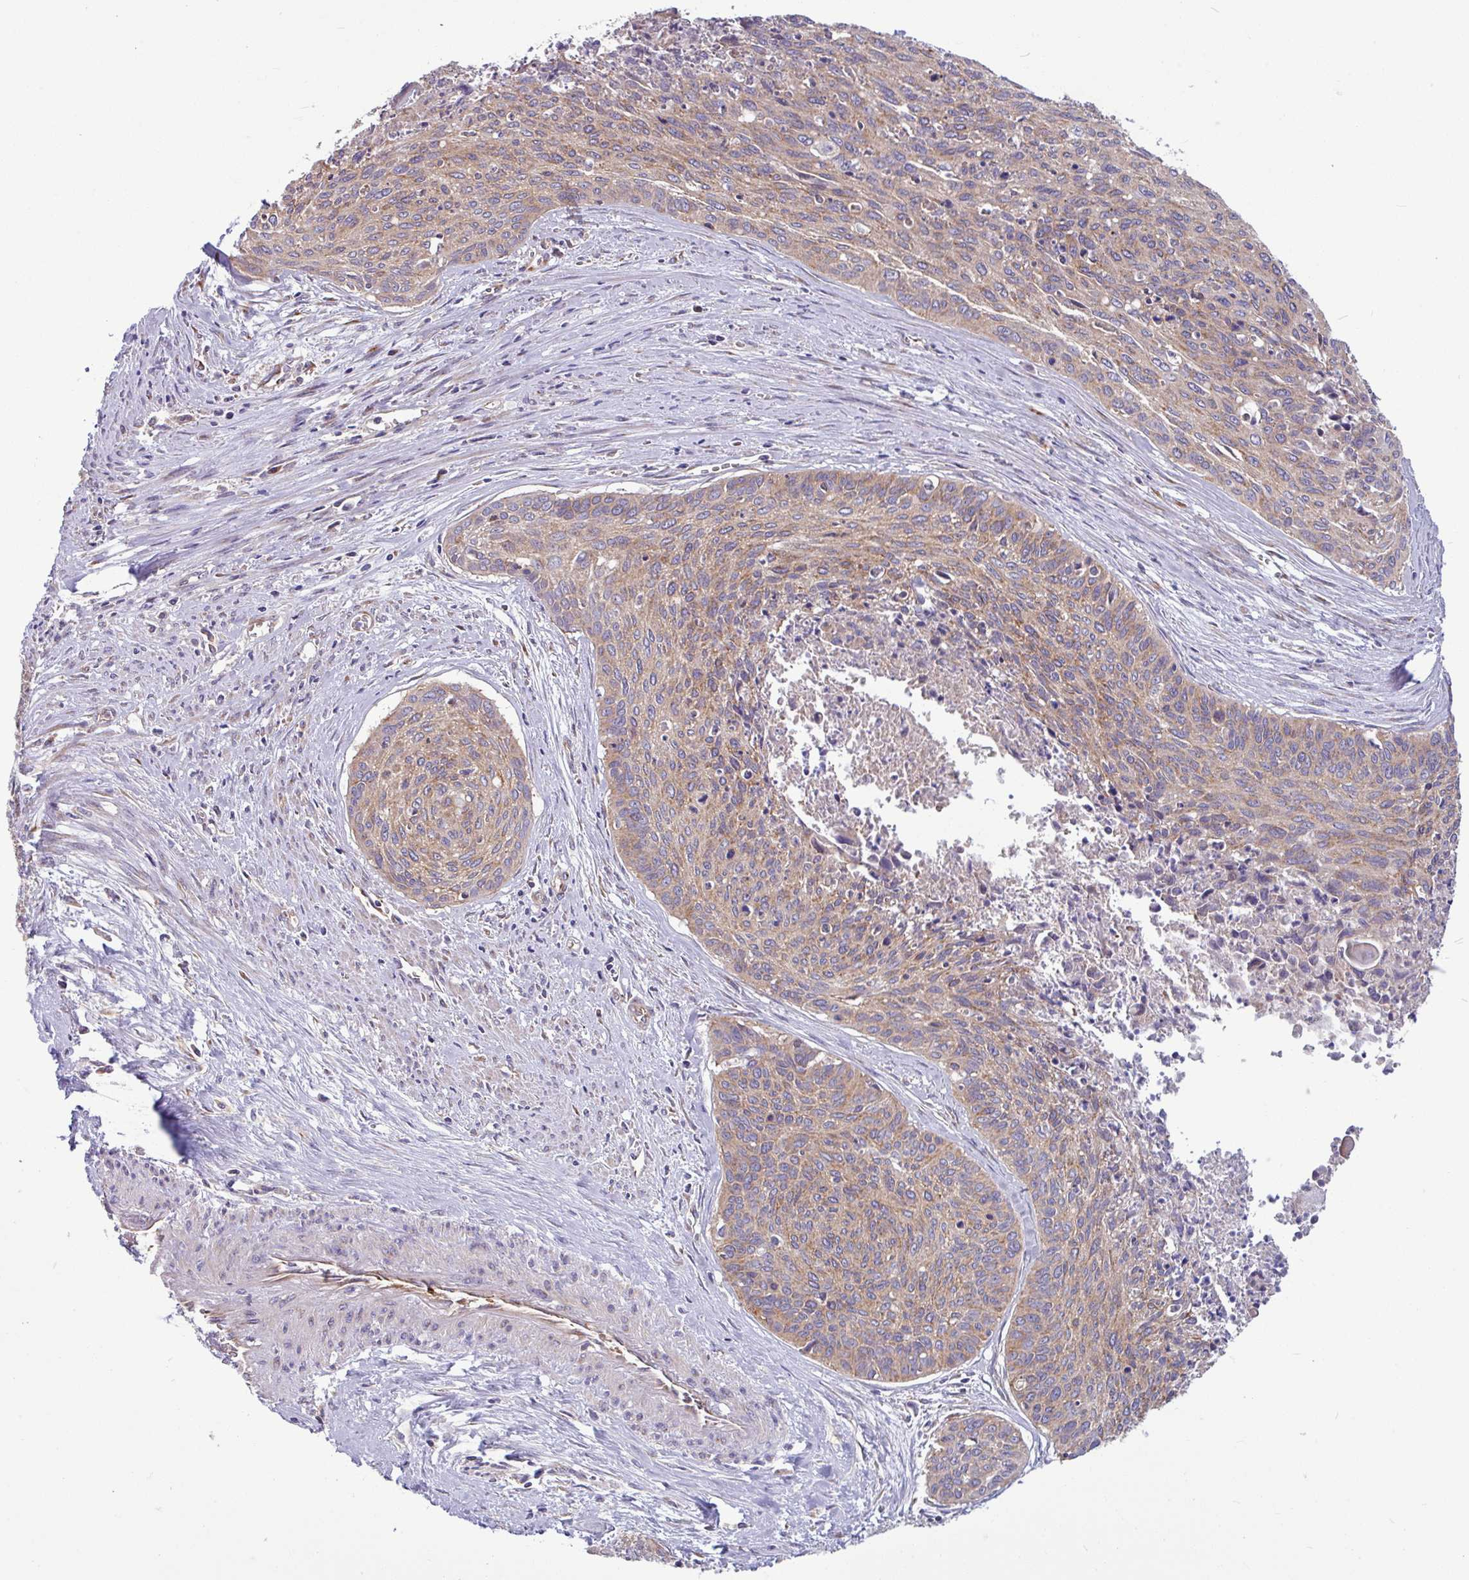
{"staining": {"intensity": "moderate", "quantity": ">75%", "location": "cytoplasmic/membranous"}, "tissue": "cervical cancer", "cell_type": "Tumor cells", "image_type": "cancer", "snomed": [{"axis": "morphology", "description": "Squamous cell carcinoma, NOS"}, {"axis": "topography", "description": "Cervix"}], "caption": "IHC photomicrograph of cervical squamous cell carcinoma stained for a protein (brown), which exhibits medium levels of moderate cytoplasmic/membranous staining in approximately >75% of tumor cells.", "gene": "LSM12", "patient": {"sex": "female", "age": 55}}